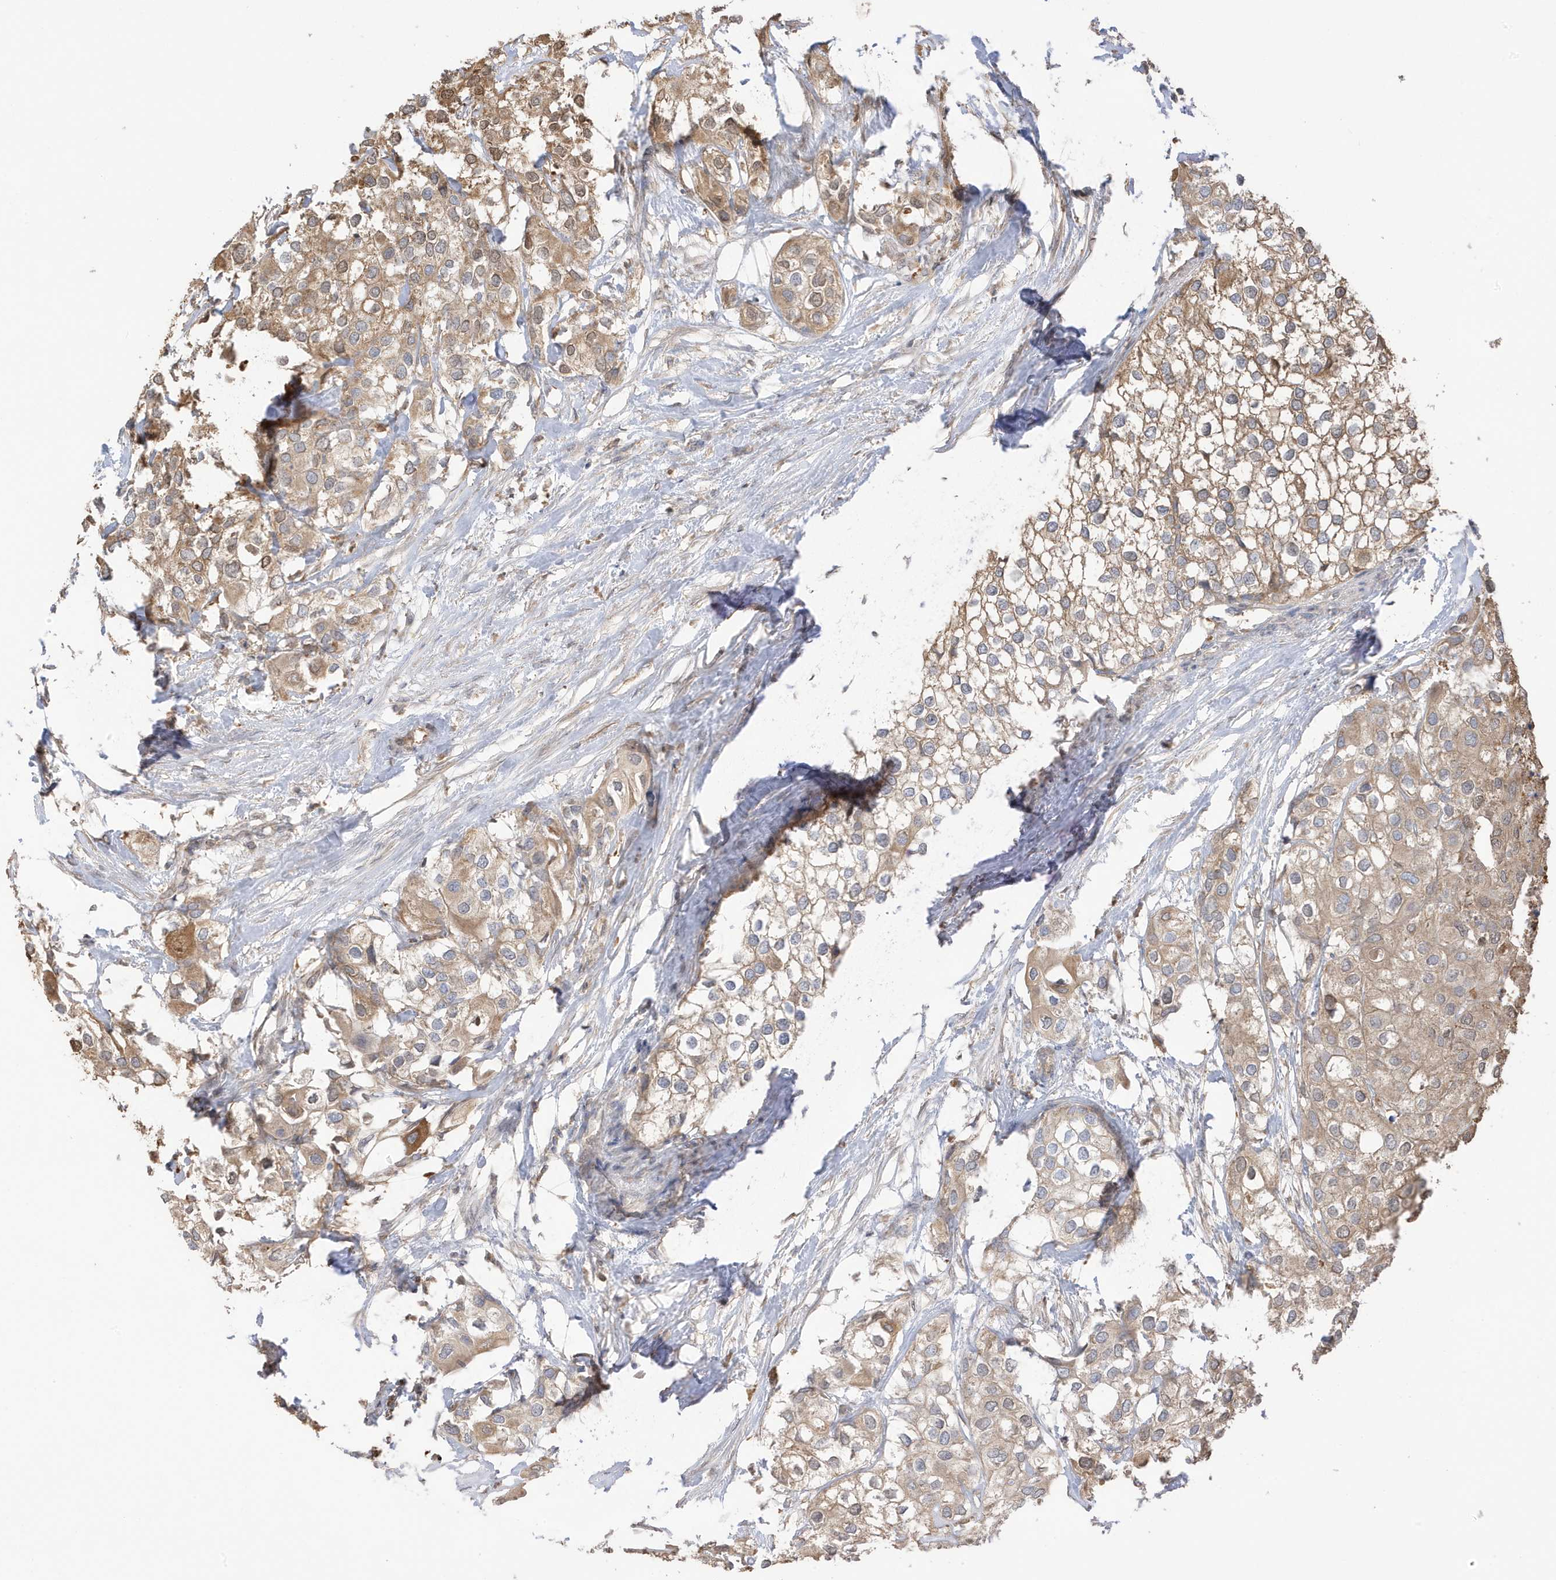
{"staining": {"intensity": "moderate", "quantity": ">75%", "location": "cytoplasmic/membranous"}, "tissue": "urothelial cancer", "cell_type": "Tumor cells", "image_type": "cancer", "snomed": [{"axis": "morphology", "description": "Urothelial carcinoma, High grade"}, {"axis": "topography", "description": "Urinary bladder"}], "caption": "Moderate cytoplasmic/membranous staining is appreciated in approximately >75% of tumor cells in urothelial carcinoma (high-grade).", "gene": "AZI2", "patient": {"sex": "male", "age": 64}}